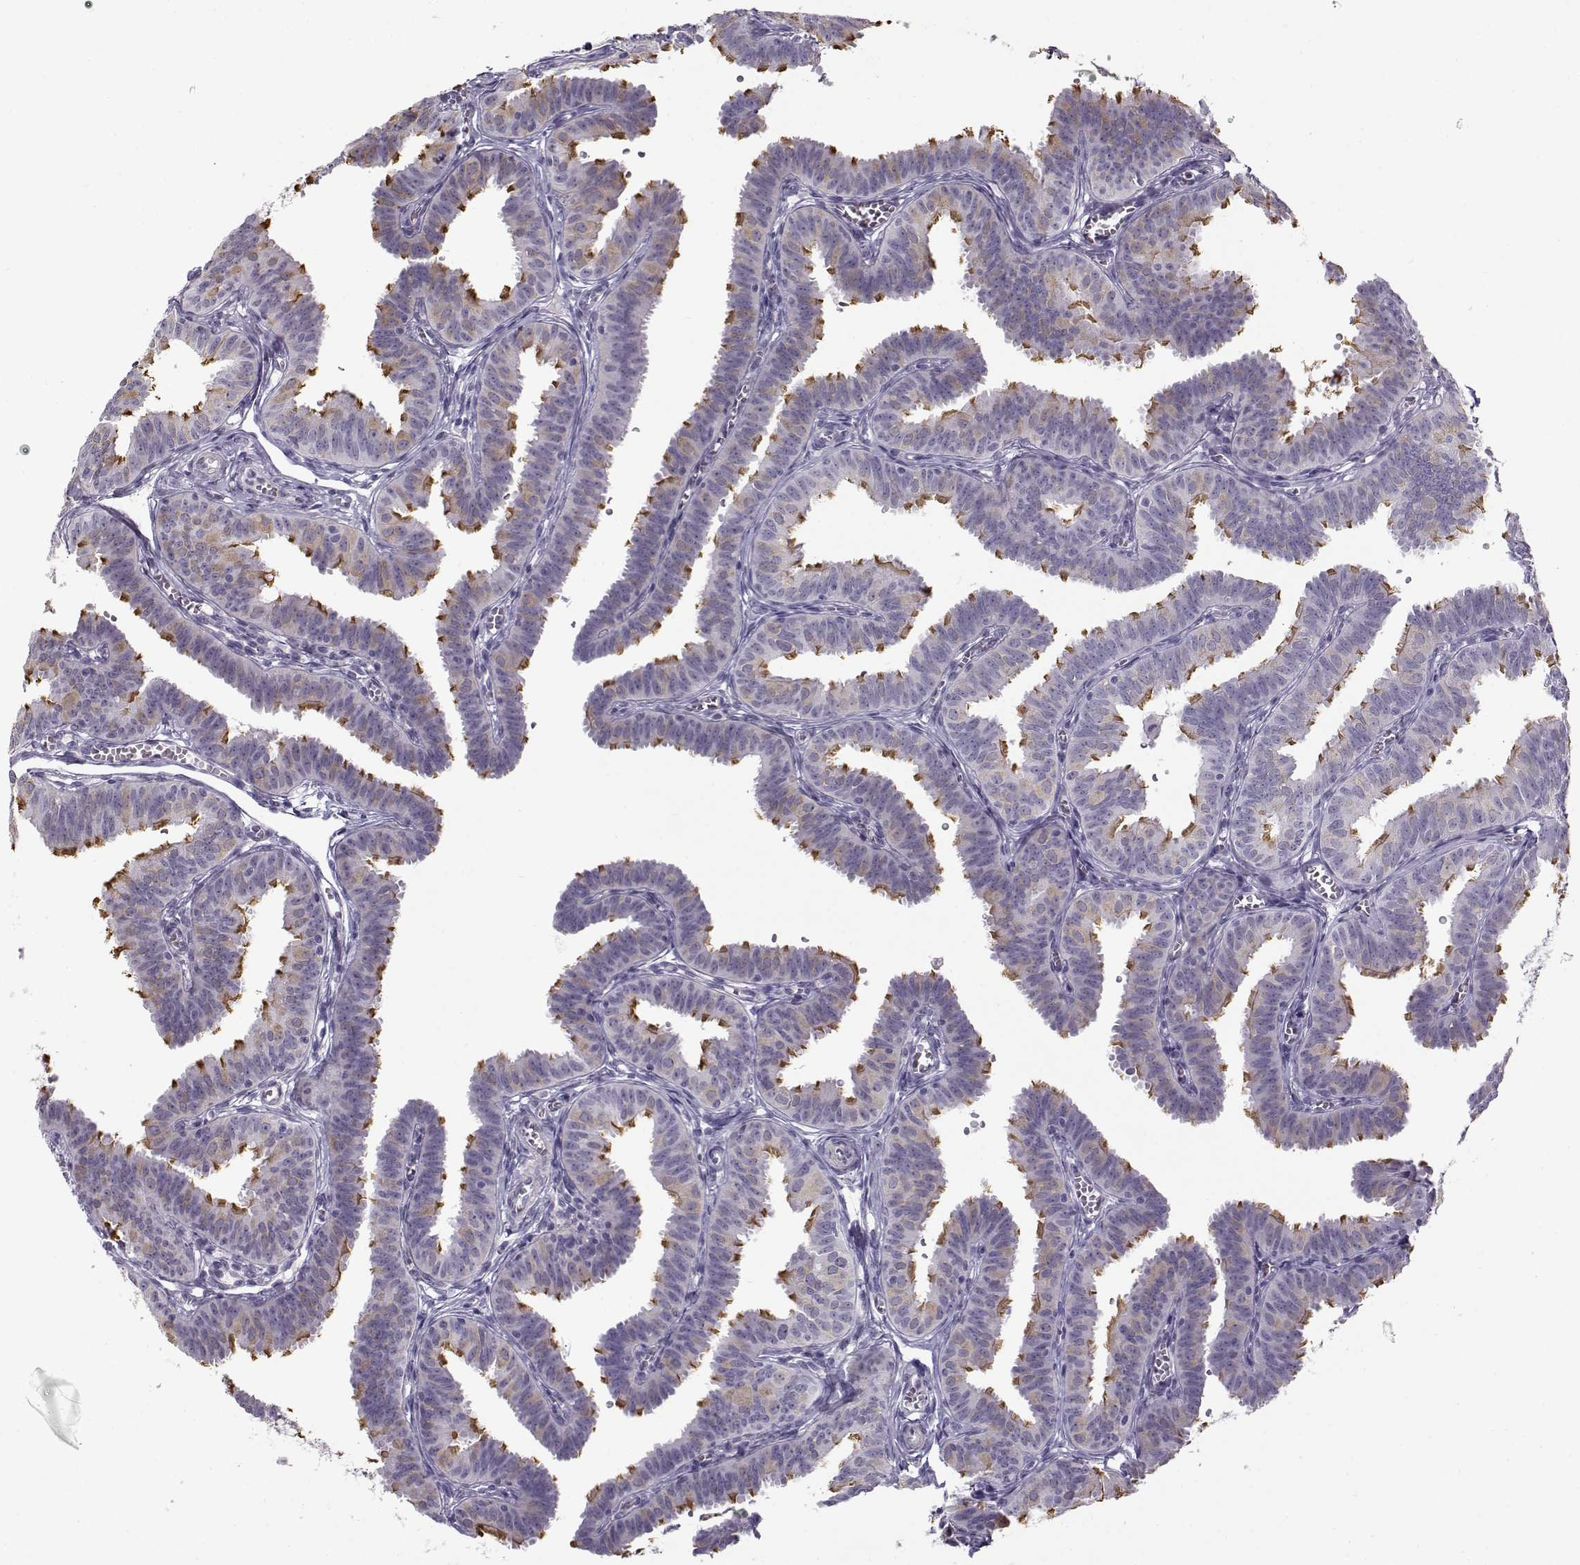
{"staining": {"intensity": "strong", "quantity": "25%-75%", "location": "cytoplasmic/membranous"}, "tissue": "fallopian tube", "cell_type": "Glandular cells", "image_type": "normal", "snomed": [{"axis": "morphology", "description": "Normal tissue, NOS"}, {"axis": "topography", "description": "Fallopian tube"}], "caption": "A brown stain shows strong cytoplasmic/membranous expression of a protein in glandular cells of normal fallopian tube. Ihc stains the protein in brown and the nuclei are stained blue.", "gene": "TEX55", "patient": {"sex": "female", "age": 25}}